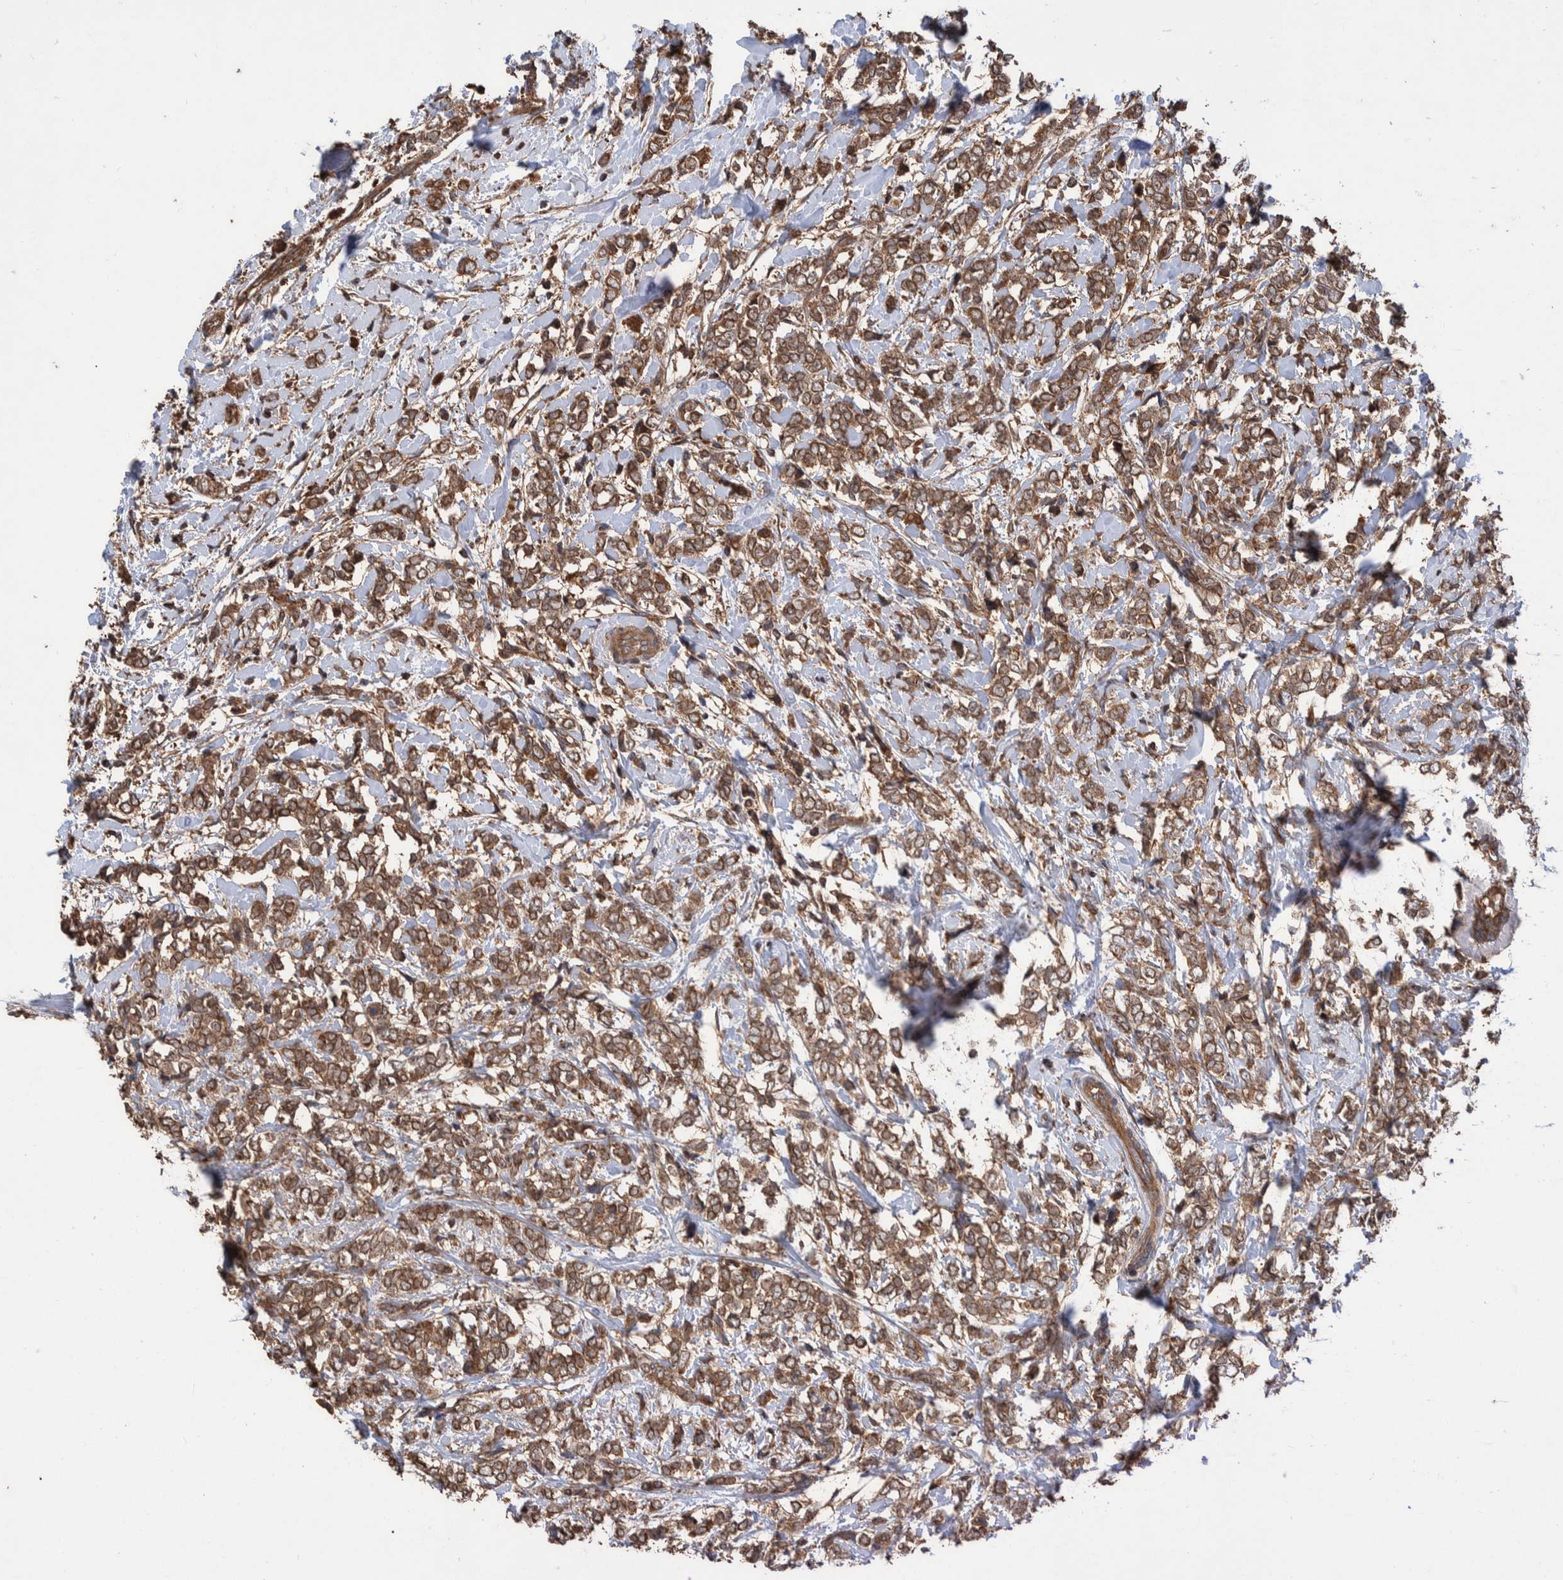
{"staining": {"intensity": "moderate", "quantity": ">75%", "location": "cytoplasmic/membranous"}, "tissue": "breast cancer", "cell_type": "Tumor cells", "image_type": "cancer", "snomed": [{"axis": "morphology", "description": "Normal tissue, NOS"}, {"axis": "morphology", "description": "Lobular carcinoma"}, {"axis": "topography", "description": "Breast"}], "caption": "Immunohistochemical staining of human breast cancer demonstrates medium levels of moderate cytoplasmic/membranous staining in approximately >75% of tumor cells.", "gene": "VBP1", "patient": {"sex": "female", "age": 47}}